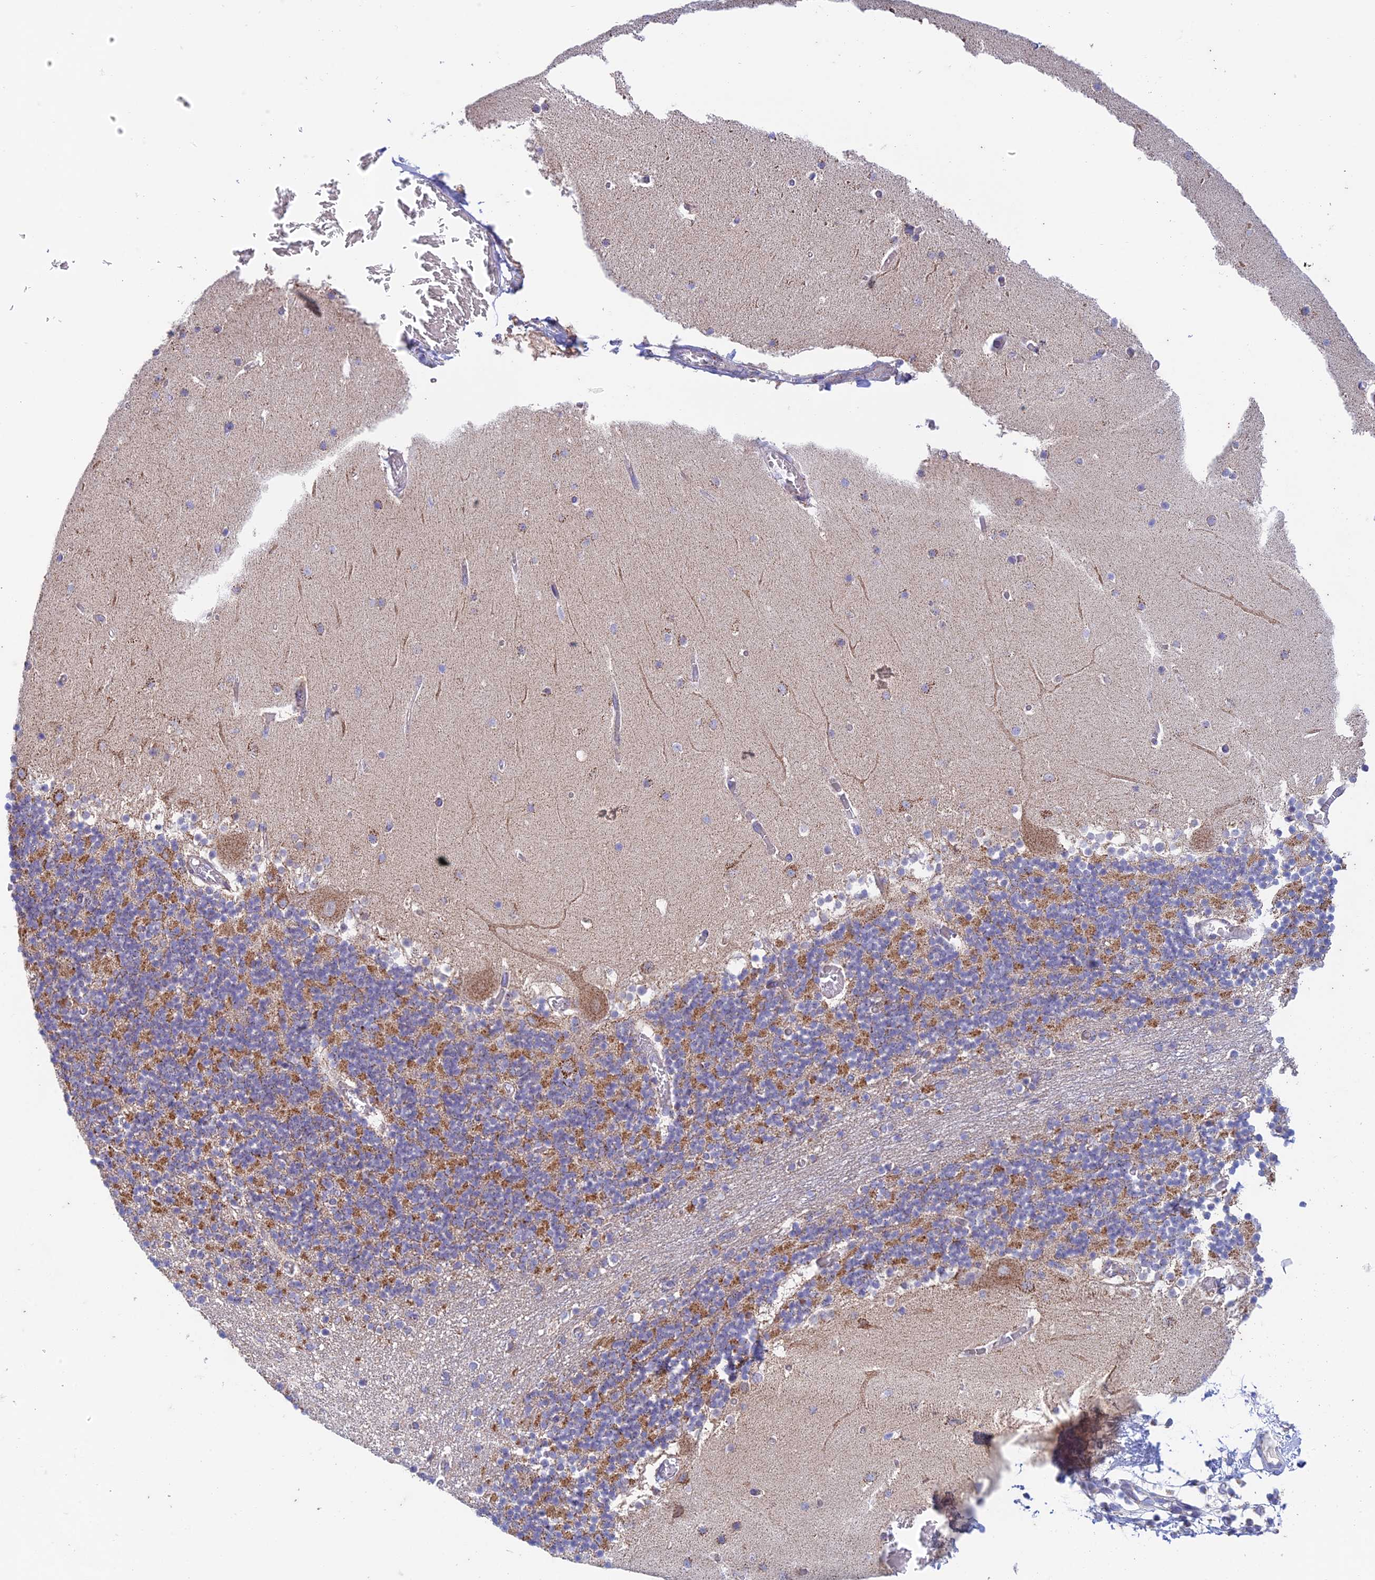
{"staining": {"intensity": "moderate", "quantity": "25%-75%", "location": "cytoplasmic/membranous"}, "tissue": "cerebellum", "cell_type": "Cells in granular layer", "image_type": "normal", "snomed": [{"axis": "morphology", "description": "Normal tissue, NOS"}, {"axis": "topography", "description": "Cerebellum"}], "caption": "Immunohistochemistry (IHC) (DAB) staining of benign human cerebellum shows moderate cytoplasmic/membranous protein positivity in about 25%-75% of cells in granular layer. (DAB IHC with brightfield microscopy, high magnification).", "gene": "ZNF181", "patient": {"sex": "female", "age": 28}}